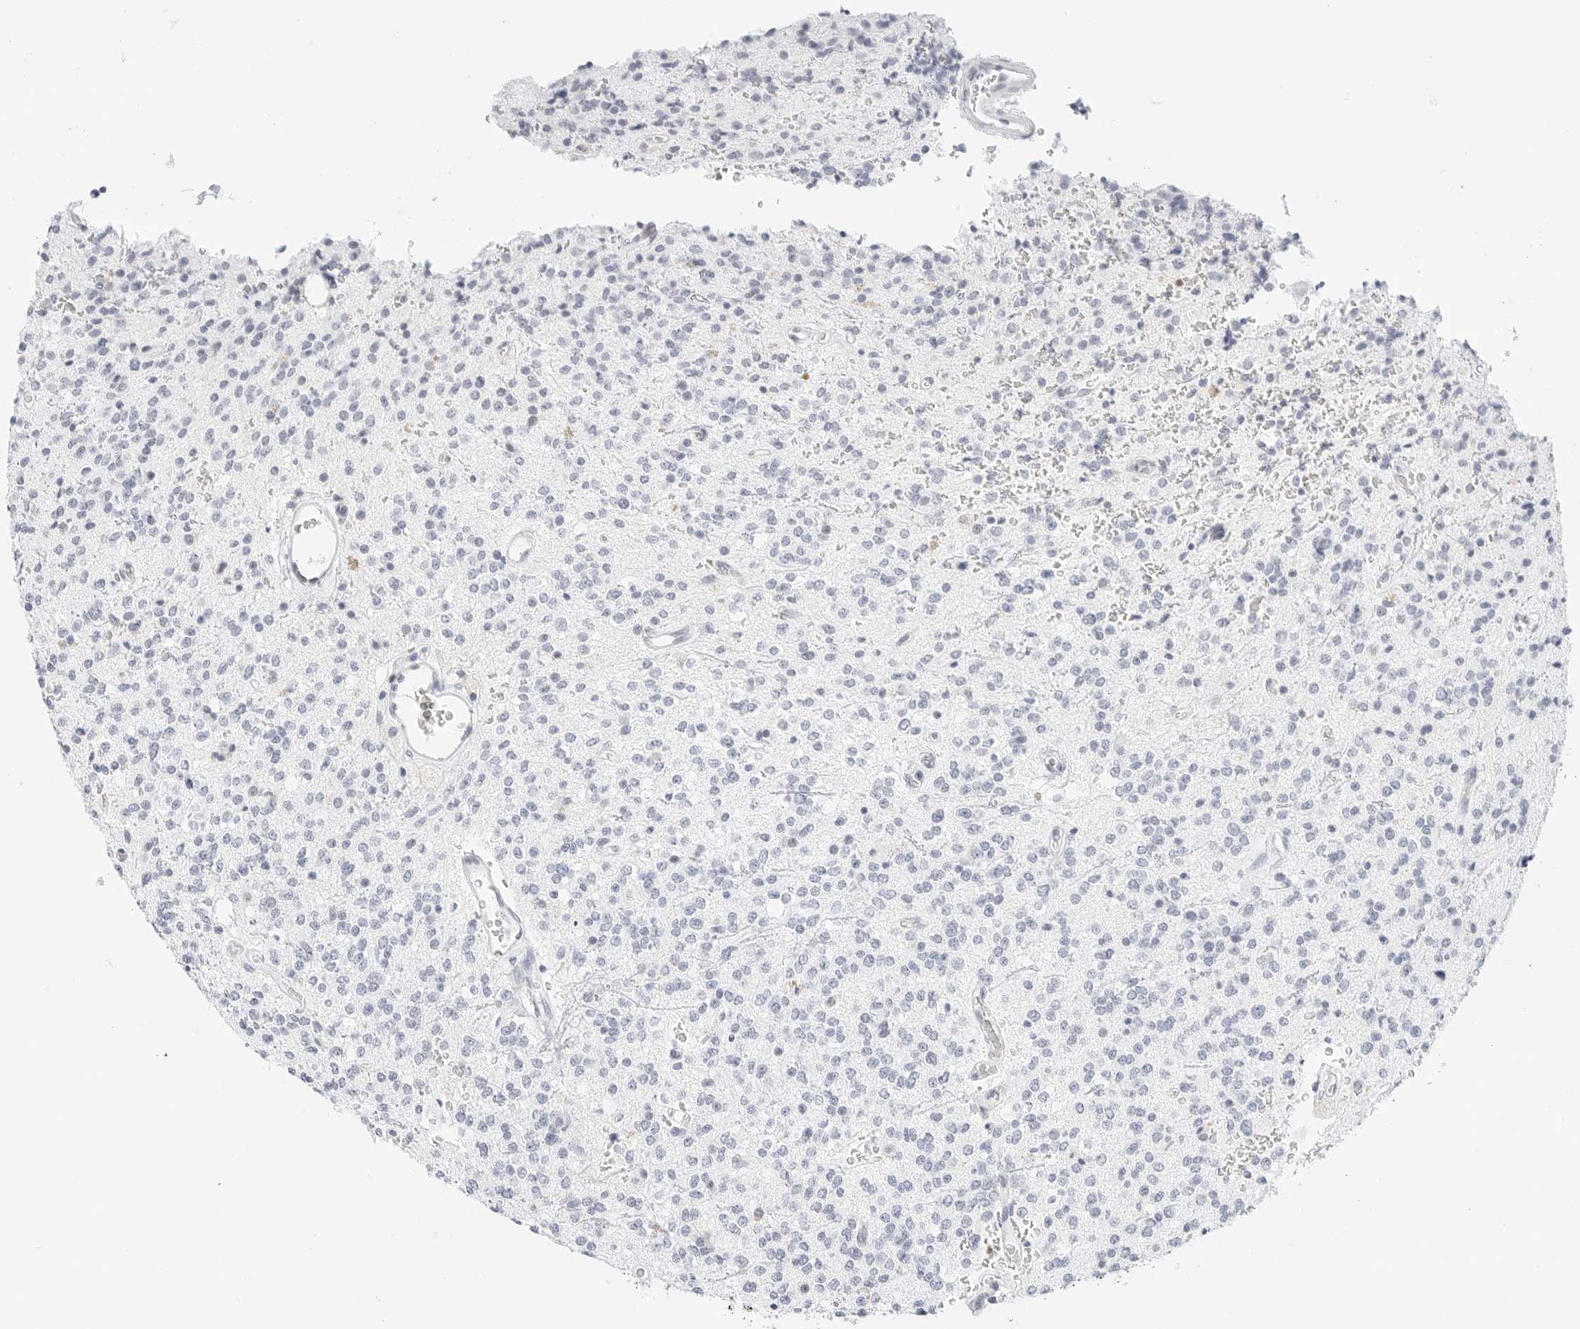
{"staining": {"intensity": "negative", "quantity": "none", "location": "none"}, "tissue": "glioma", "cell_type": "Tumor cells", "image_type": "cancer", "snomed": [{"axis": "morphology", "description": "Glioma, malignant, High grade"}, {"axis": "topography", "description": "Brain"}], "caption": "A high-resolution histopathology image shows immunohistochemistry (IHC) staining of glioma, which shows no significant positivity in tumor cells.", "gene": "CD22", "patient": {"sex": "male", "age": 34}}